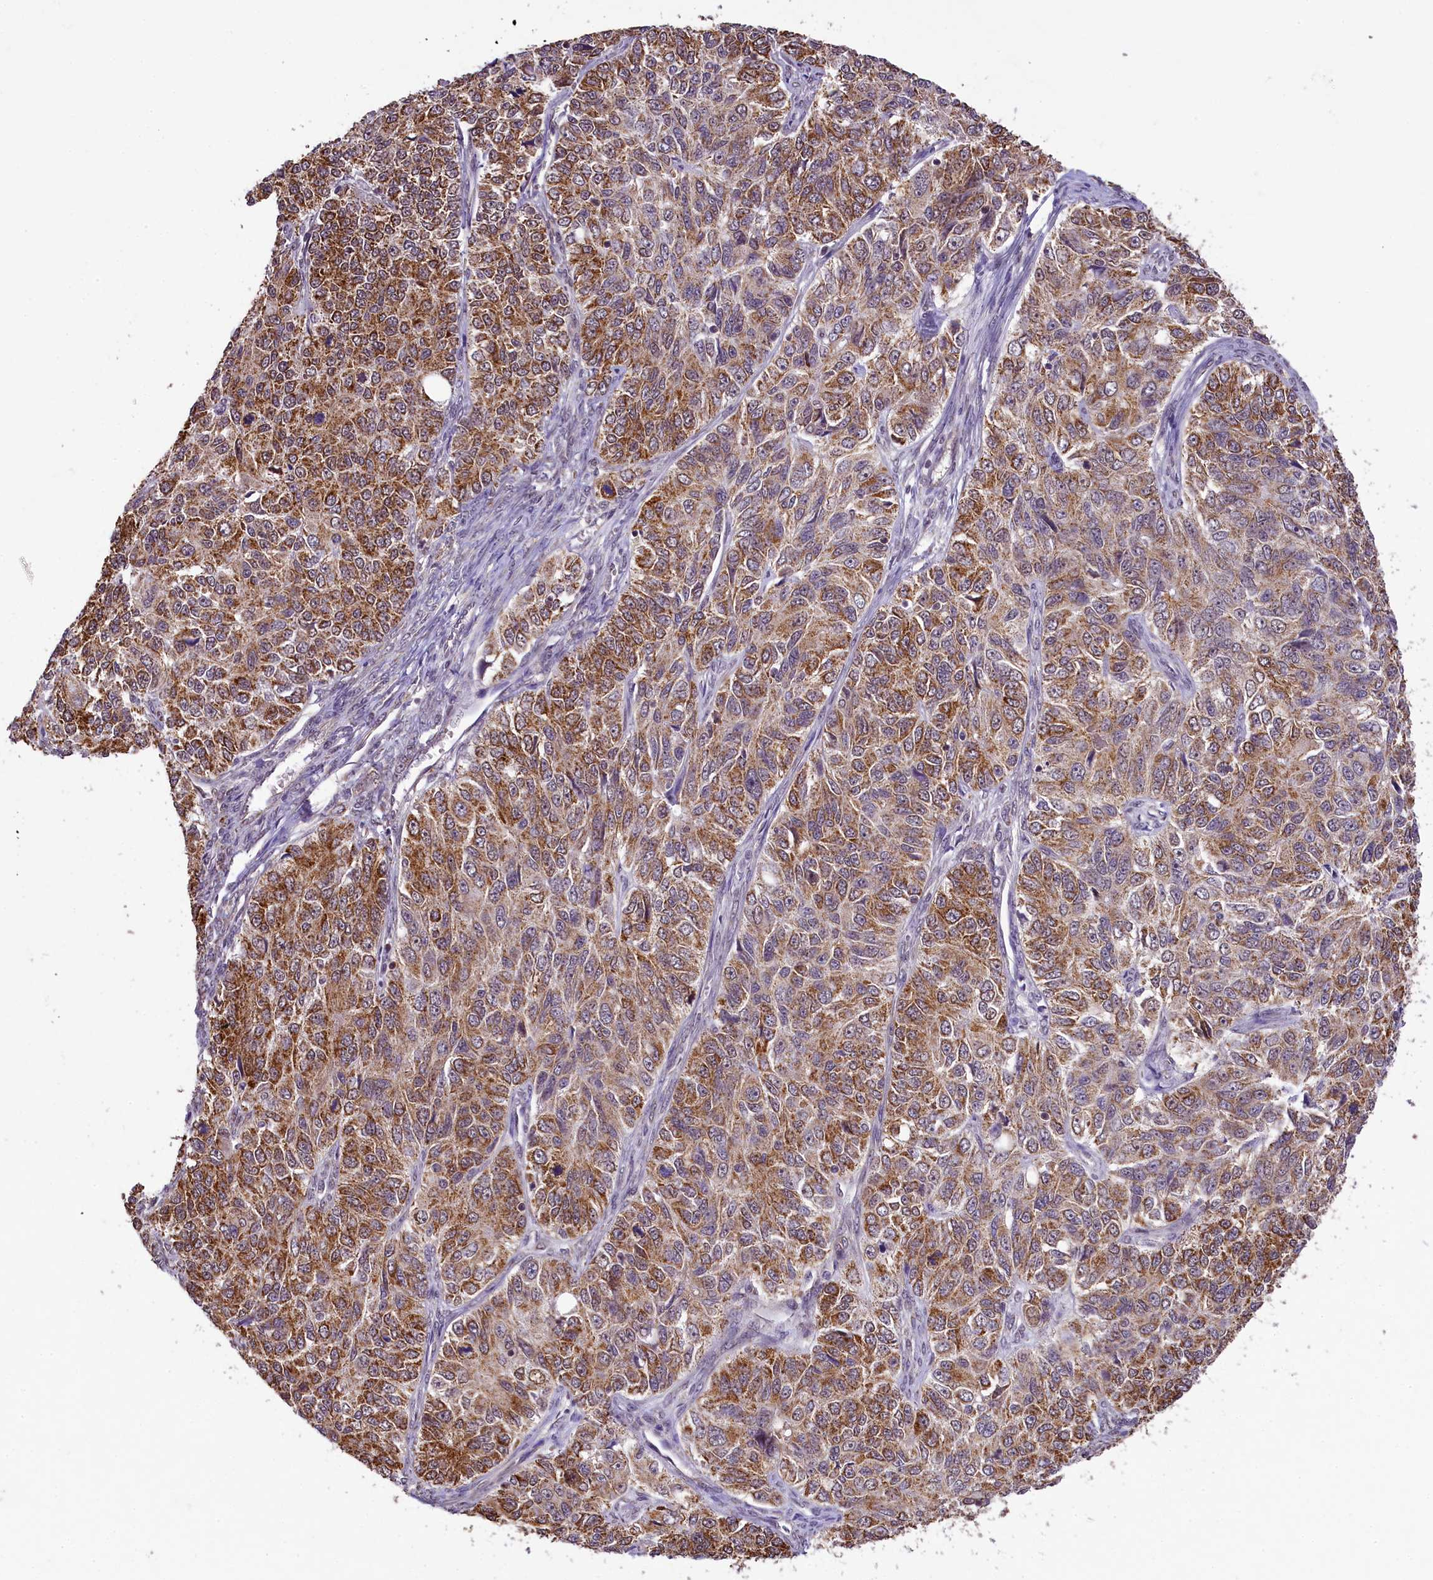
{"staining": {"intensity": "strong", "quantity": ">75%", "location": "cytoplasmic/membranous"}, "tissue": "ovarian cancer", "cell_type": "Tumor cells", "image_type": "cancer", "snomed": [{"axis": "morphology", "description": "Carcinoma, endometroid"}, {"axis": "topography", "description": "Ovary"}], "caption": "Protein expression analysis of ovarian cancer displays strong cytoplasmic/membranous positivity in about >75% of tumor cells.", "gene": "PAF1", "patient": {"sex": "female", "age": 51}}